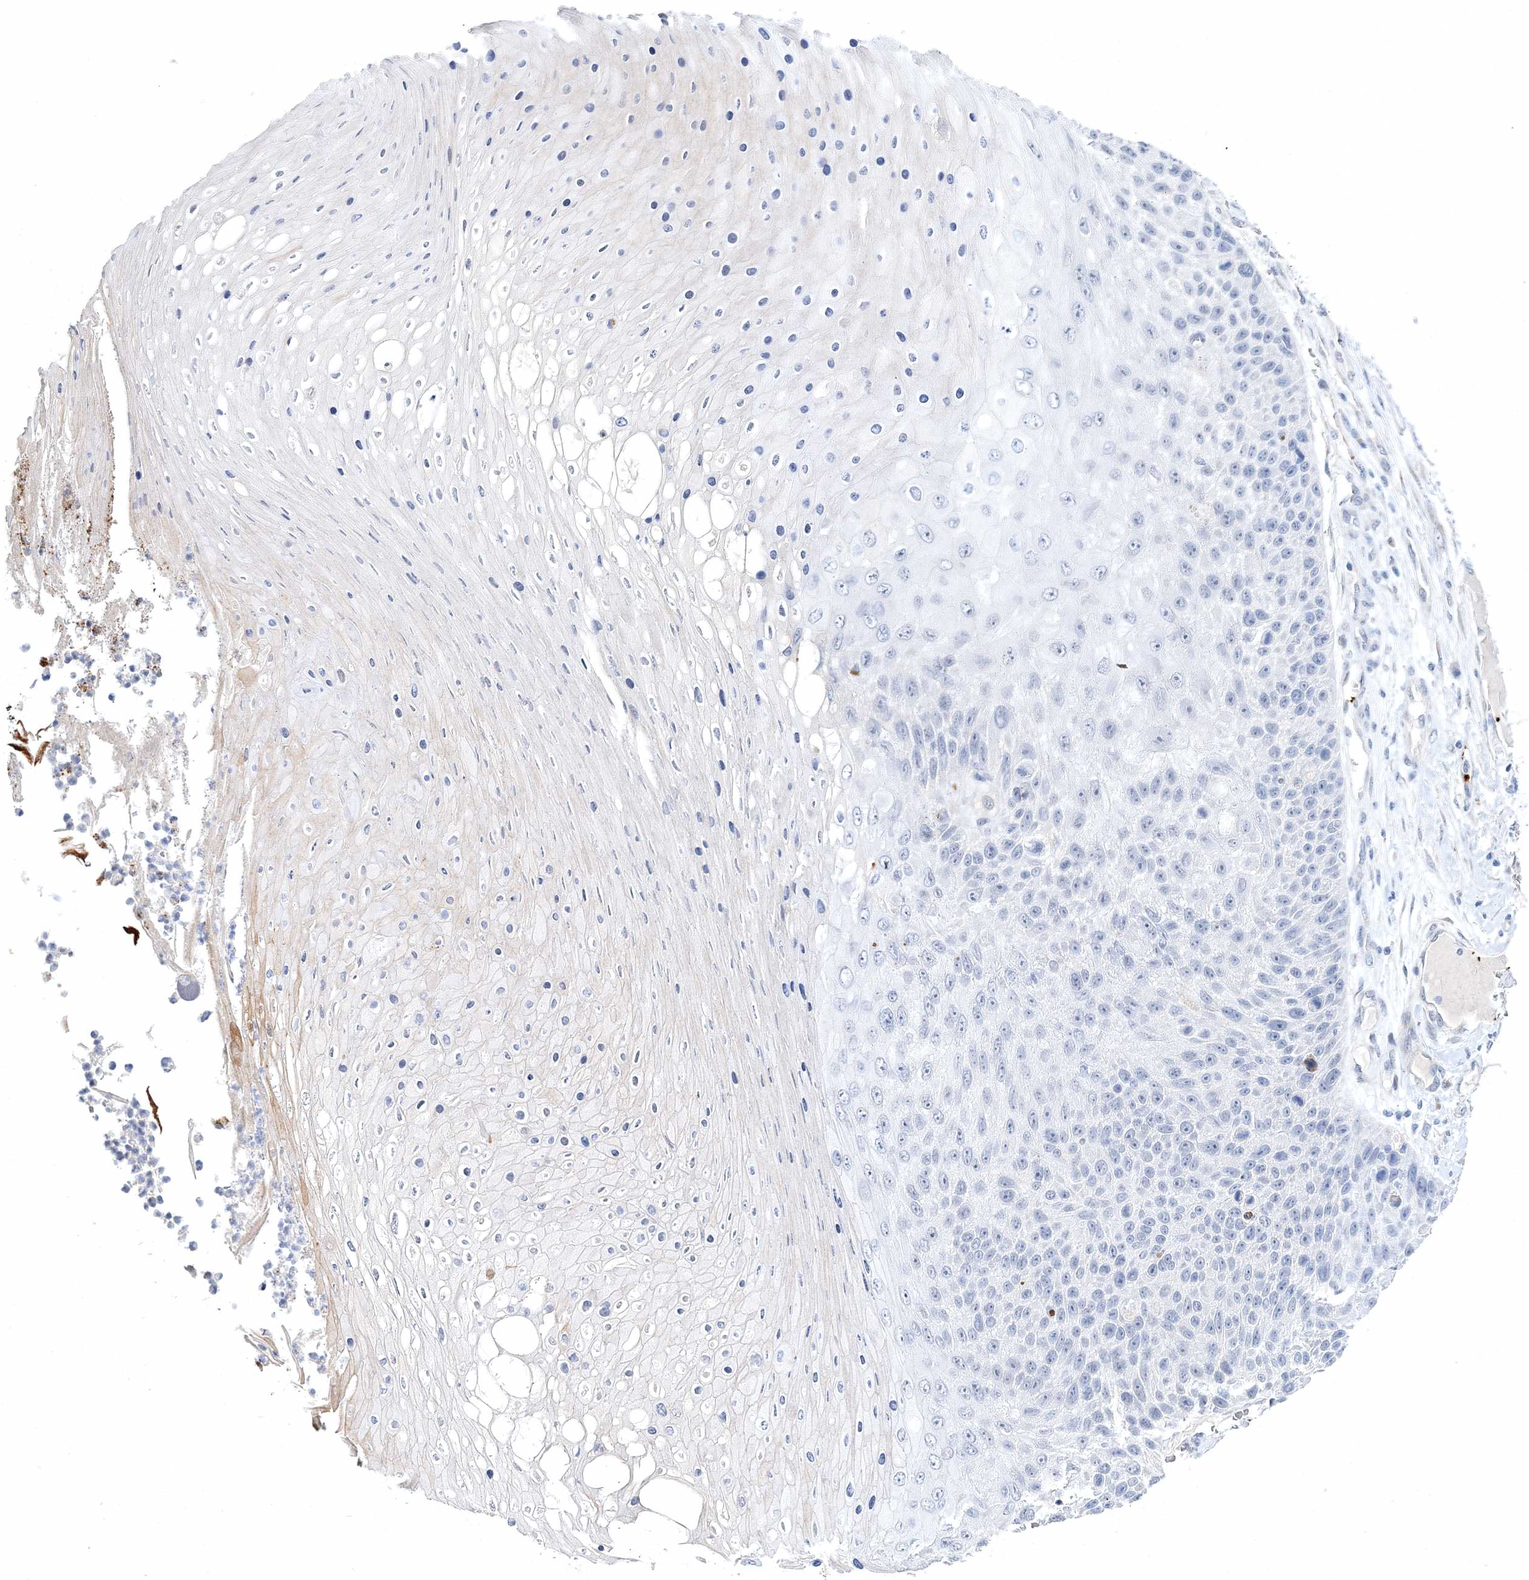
{"staining": {"intensity": "negative", "quantity": "none", "location": "none"}, "tissue": "skin cancer", "cell_type": "Tumor cells", "image_type": "cancer", "snomed": [{"axis": "morphology", "description": "Squamous cell carcinoma, NOS"}, {"axis": "topography", "description": "Skin"}], "caption": "This is an IHC histopathology image of human skin squamous cell carcinoma. There is no staining in tumor cells.", "gene": "MYOZ2", "patient": {"sex": "female", "age": 88}}